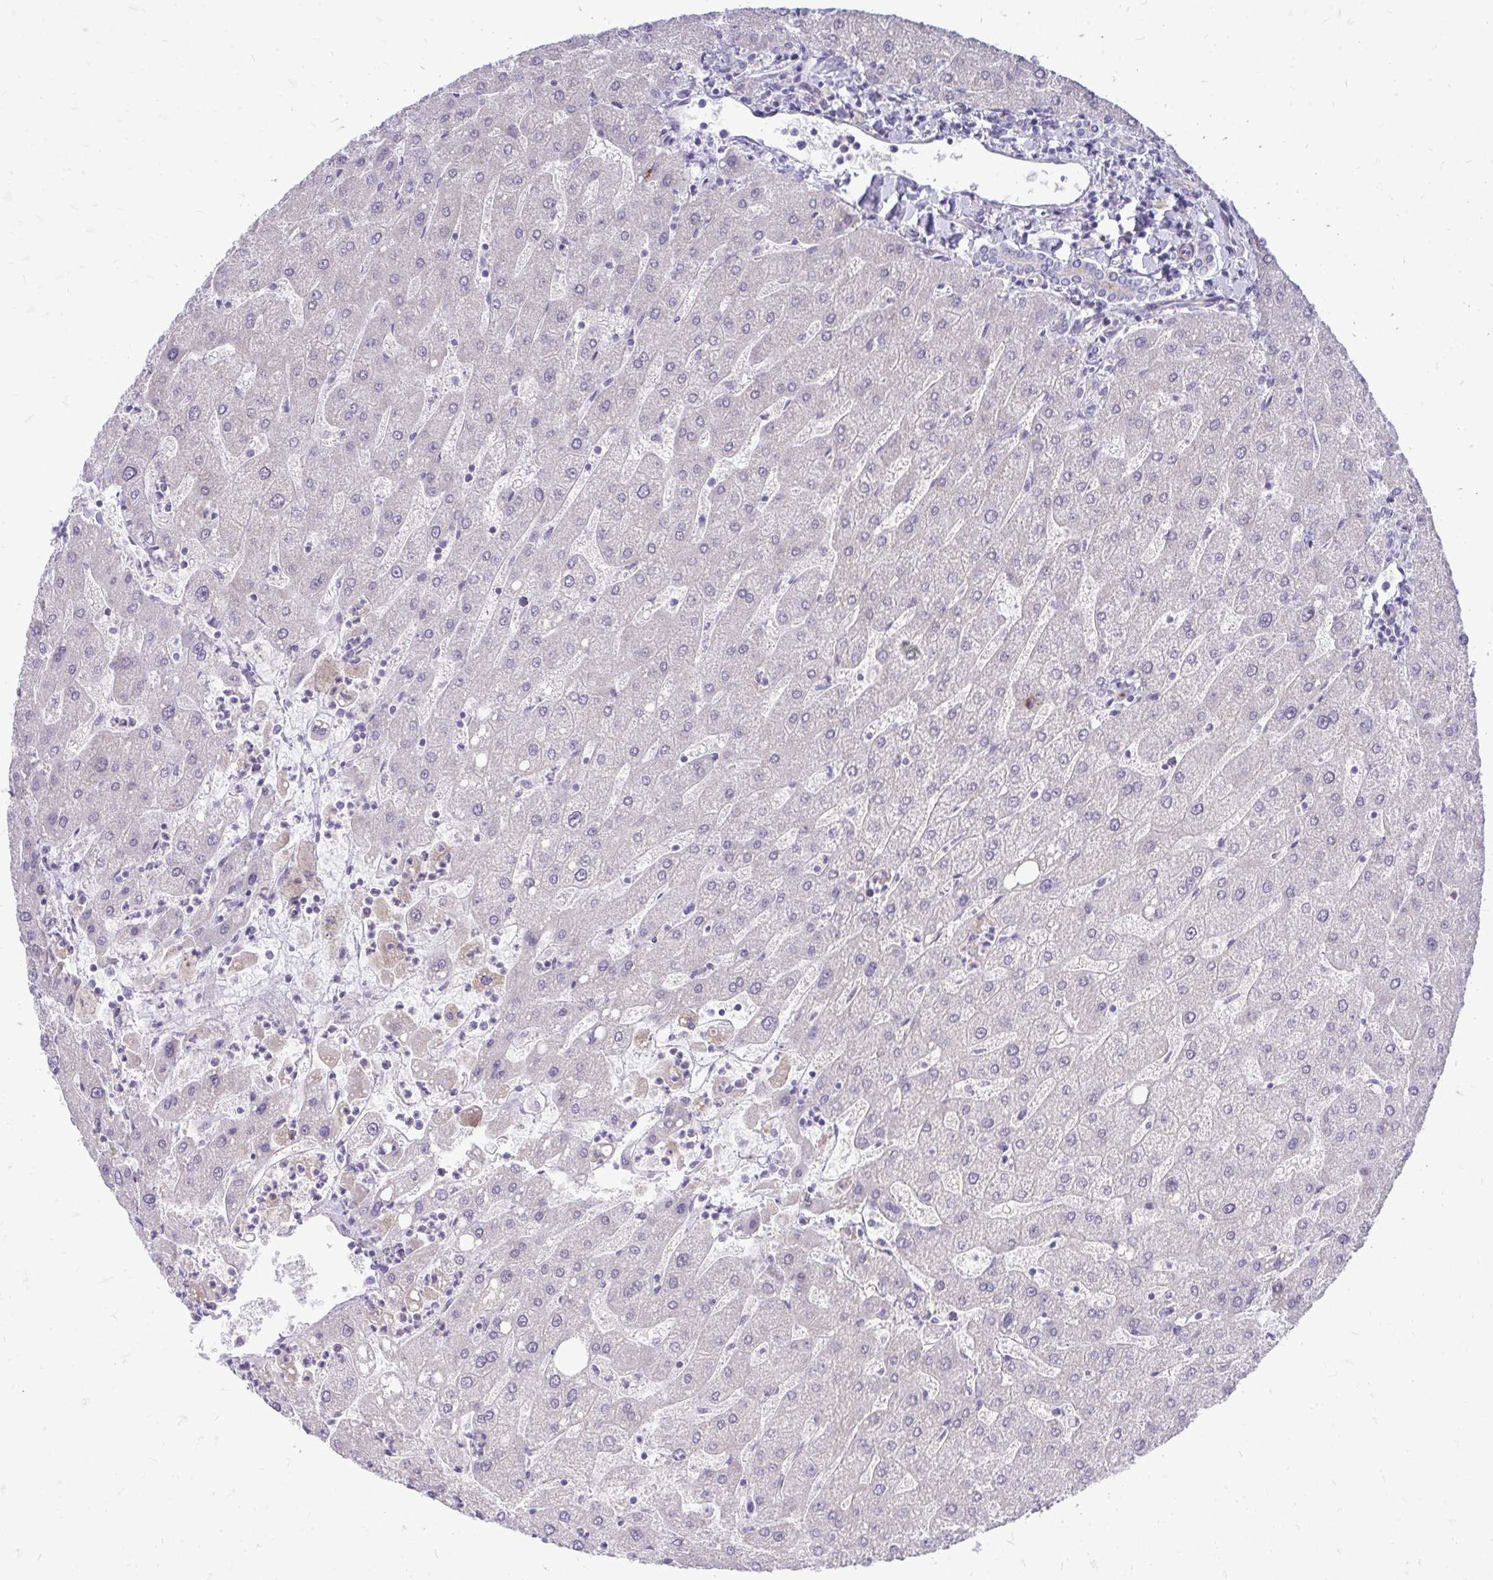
{"staining": {"intensity": "negative", "quantity": "none", "location": "none"}, "tissue": "liver", "cell_type": "Cholangiocytes", "image_type": "normal", "snomed": [{"axis": "morphology", "description": "Normal tissue, NOS"}, {"axis": "topography", "description": "Liver"}], "caption": "Cholangiocytes are negative for brown protein staining in unremarkable liver. (Brightfield microscopy of DAB immunohistochemistry at high magnification).", "gene": "OR8D1", "patient": {"sex": "male", "age": 67}}